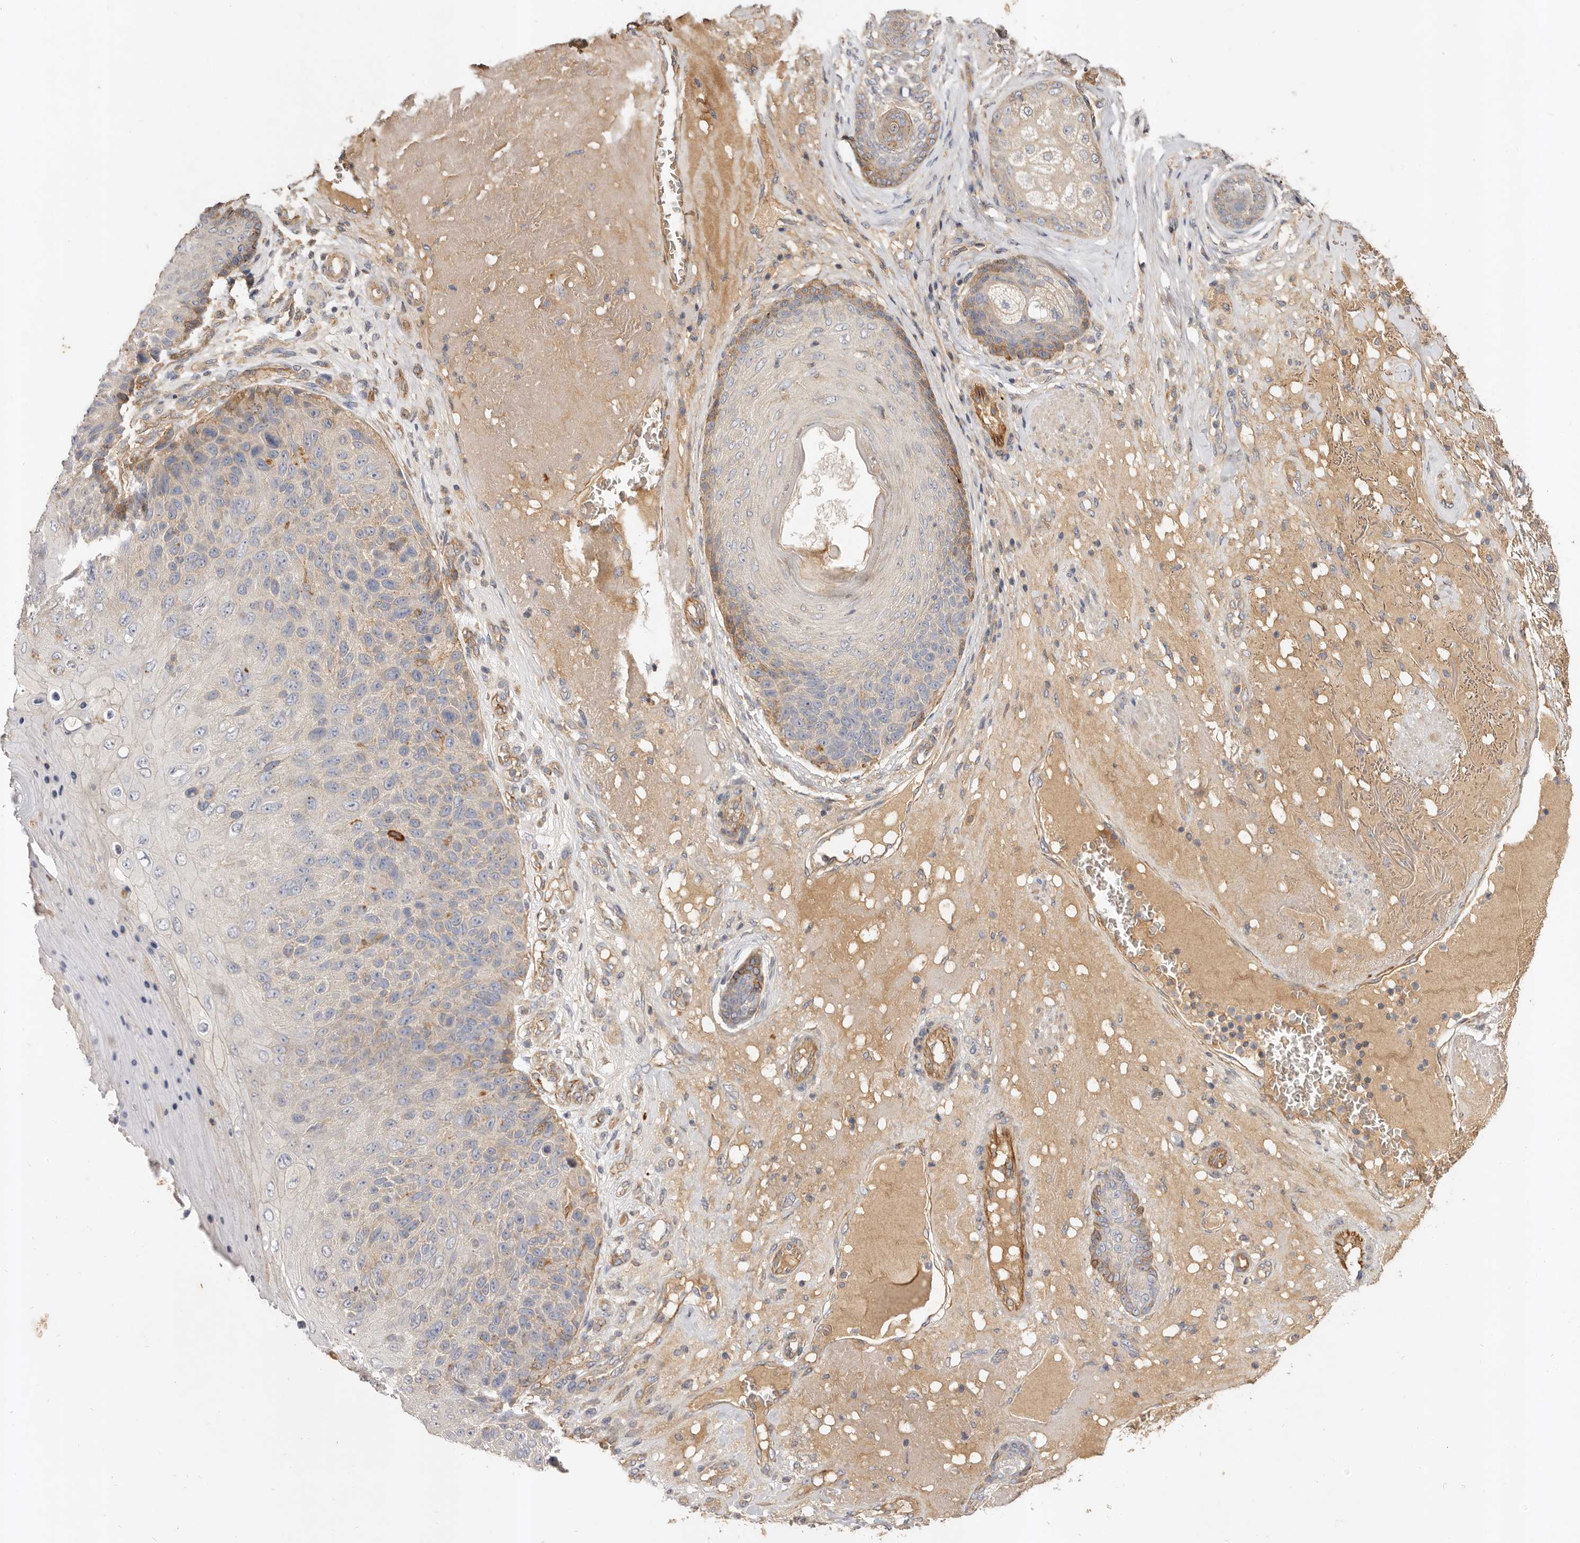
{"staining": {"intensity": "weak", "quantity": "<25%", "location": "cytoplasmic/membranous"}, "tissue": "skin cancer", "cell_type": "Tumor cells", "image_type": "cancer", "snomed": [{"axis": "morphology", "description": "Squamous cell carcinoma, NOS"}, {"axis": "topography", "description": "Skin"}], "caption": "Human skin cancer stained for a protein using IHC reveals no staining in tumor cells.", "gene": "ADAMTS9", "patient": {"sex": "female", "age": 88}}